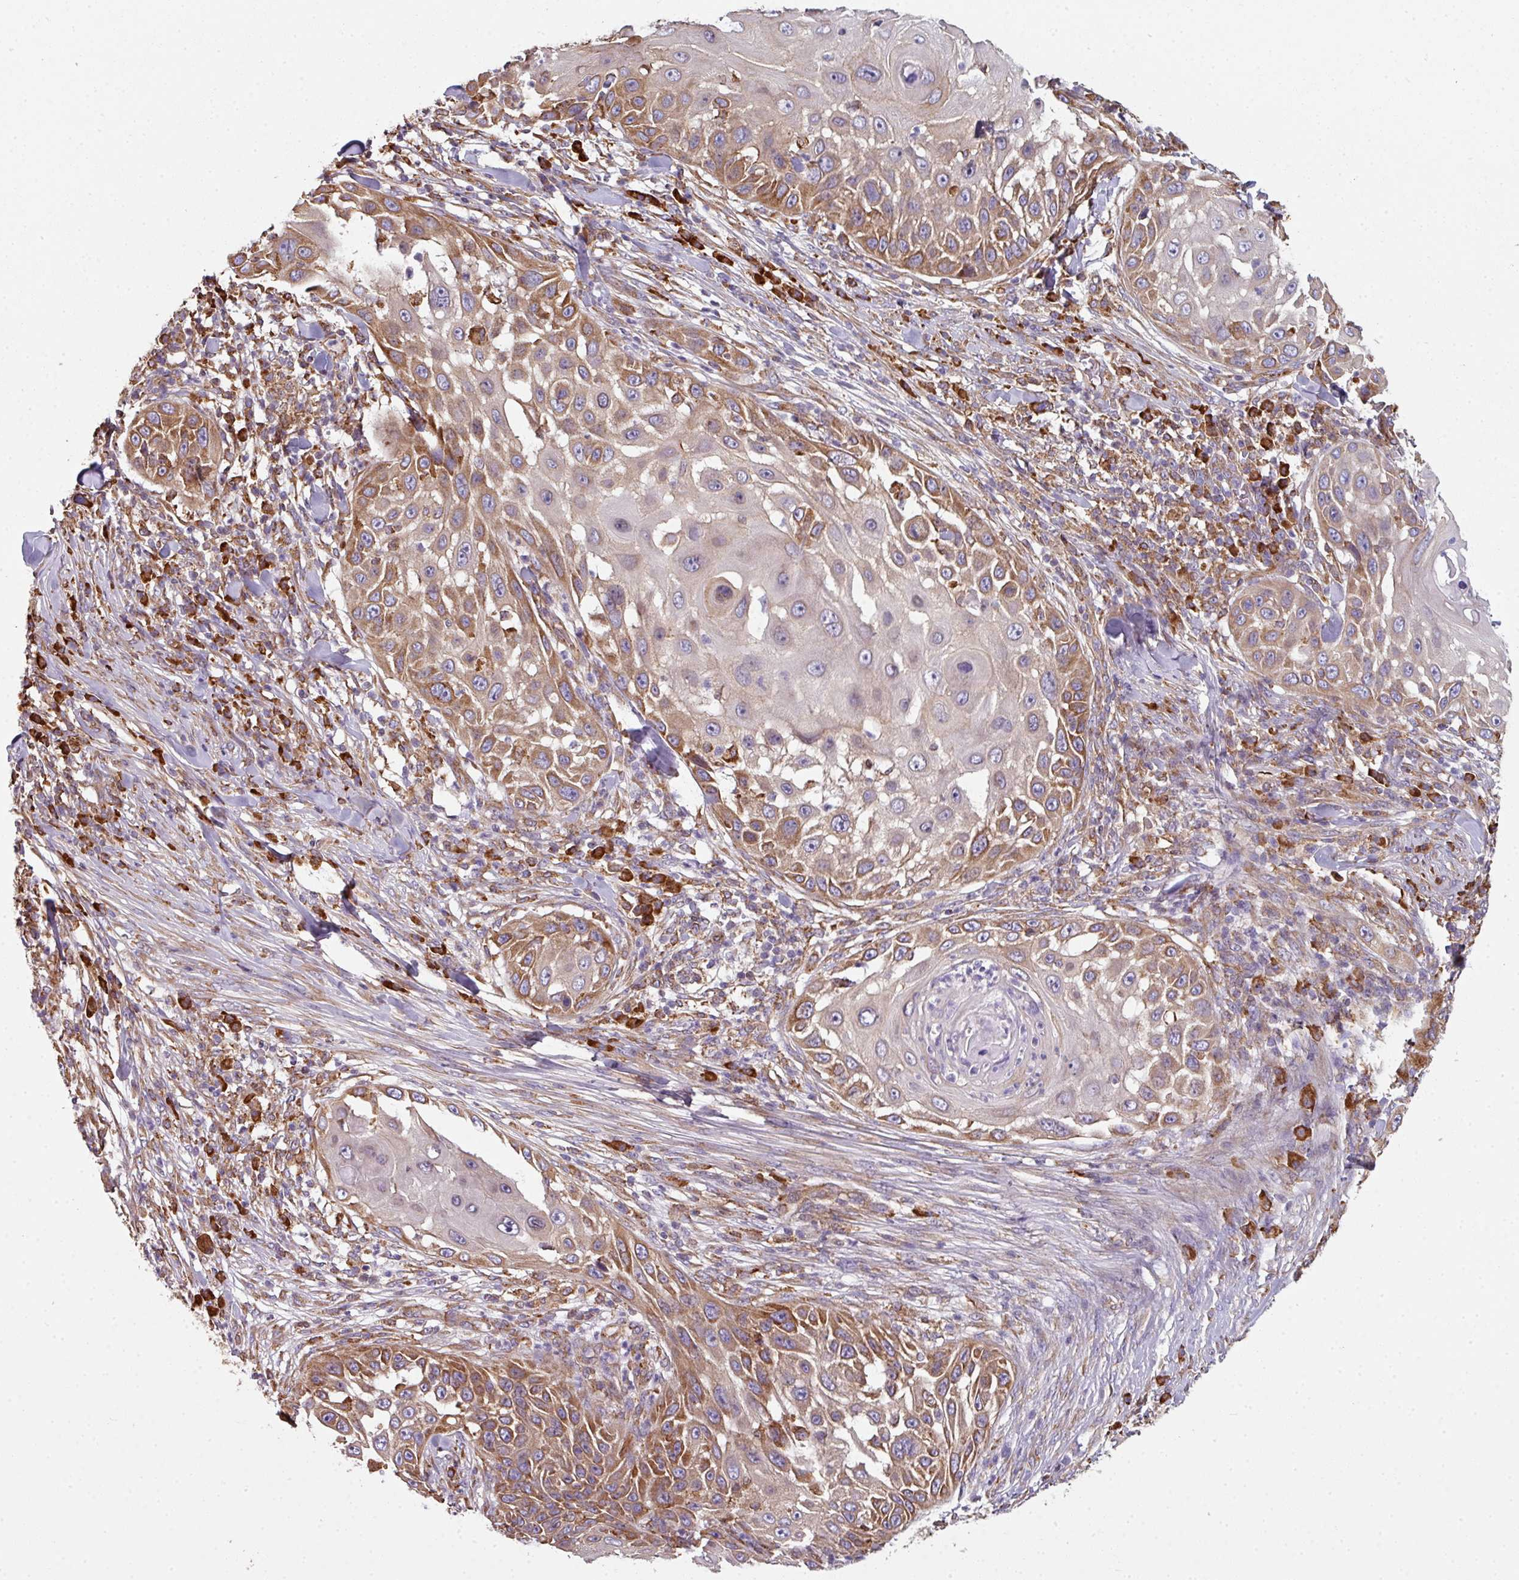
{"staining": {"intensity": "moderate", "quantity": ">75%", "location": "cytoplasmic/membranous"}, "tissue": "skin cancer", "cell_type": "Tumor cells", "image_type": "cancer", "snomed": [{"axis": "morphology", "description": "Squamous cell carcinoma, NOS"}, {"axis": "topography", "description": "Skin"}], "caption": "Immunohistochemistry image of human skin cancer (squamous cell carcinoma) stained for a protein (brown), which shows medium levels of moderate cytoplasmic/membranous expression in approximately >75% of tumor cells.", "gene": "FAT4", "patient": {"sex": "female", "age": 44}}